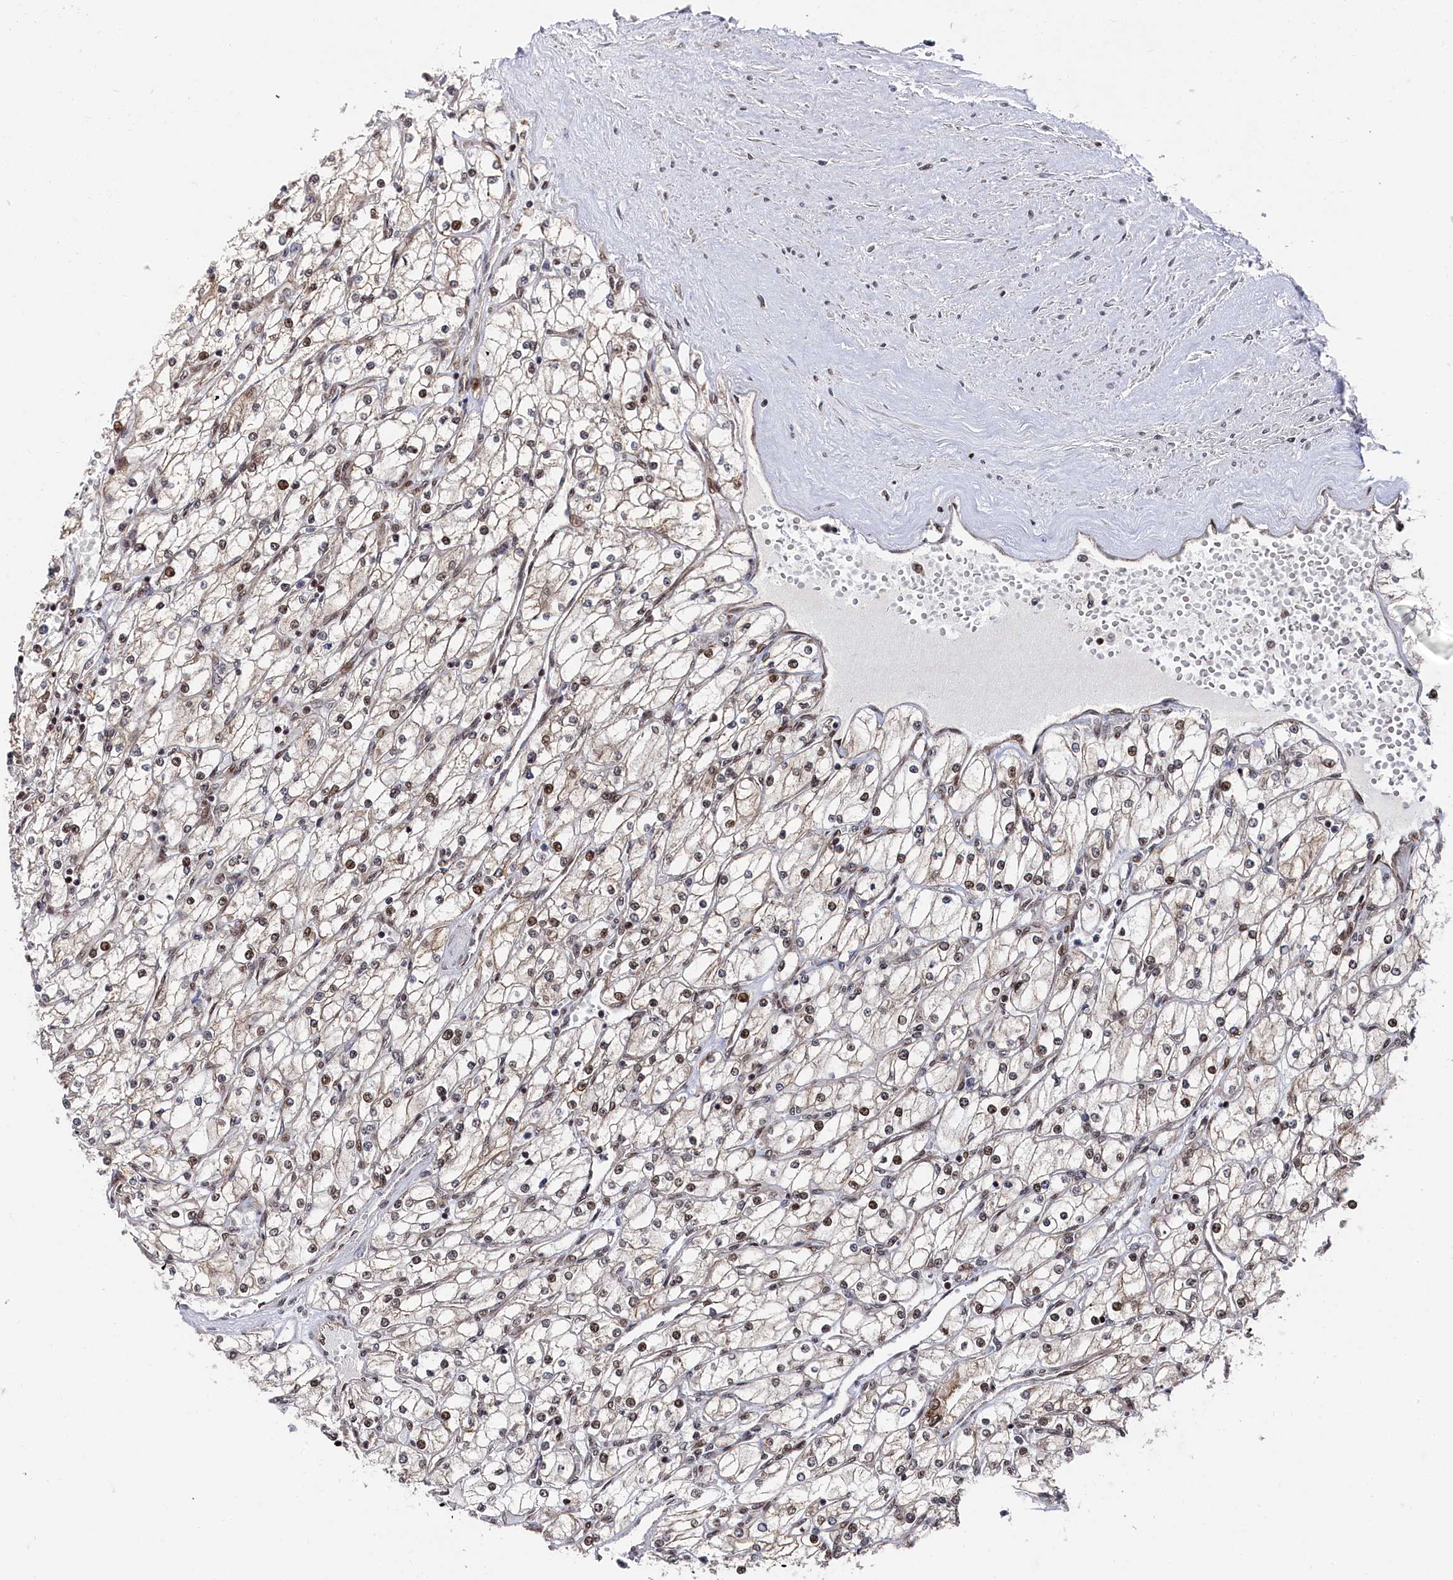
{"staining": {"intensity": "weak", "quantity": "25%-75%", "location": "nuclear"}, "tissue": "renal cancer", "cell_type": "Tumor cells", "image_type": "cancer", "snomed": [{"axis": "morphology", "description": "Adenocarcinoma, NOS"}, {"axis": "topography", "description": "Kidney"}], "caption": "This photomicrograph displays immunohistochemistry staining of renal adenocarcinoma, with low weak nuclear expression in approximately 25%-75% of tumor cells.", "gene": "BUB3", "patient": {"sex": "male", "age": 80}}